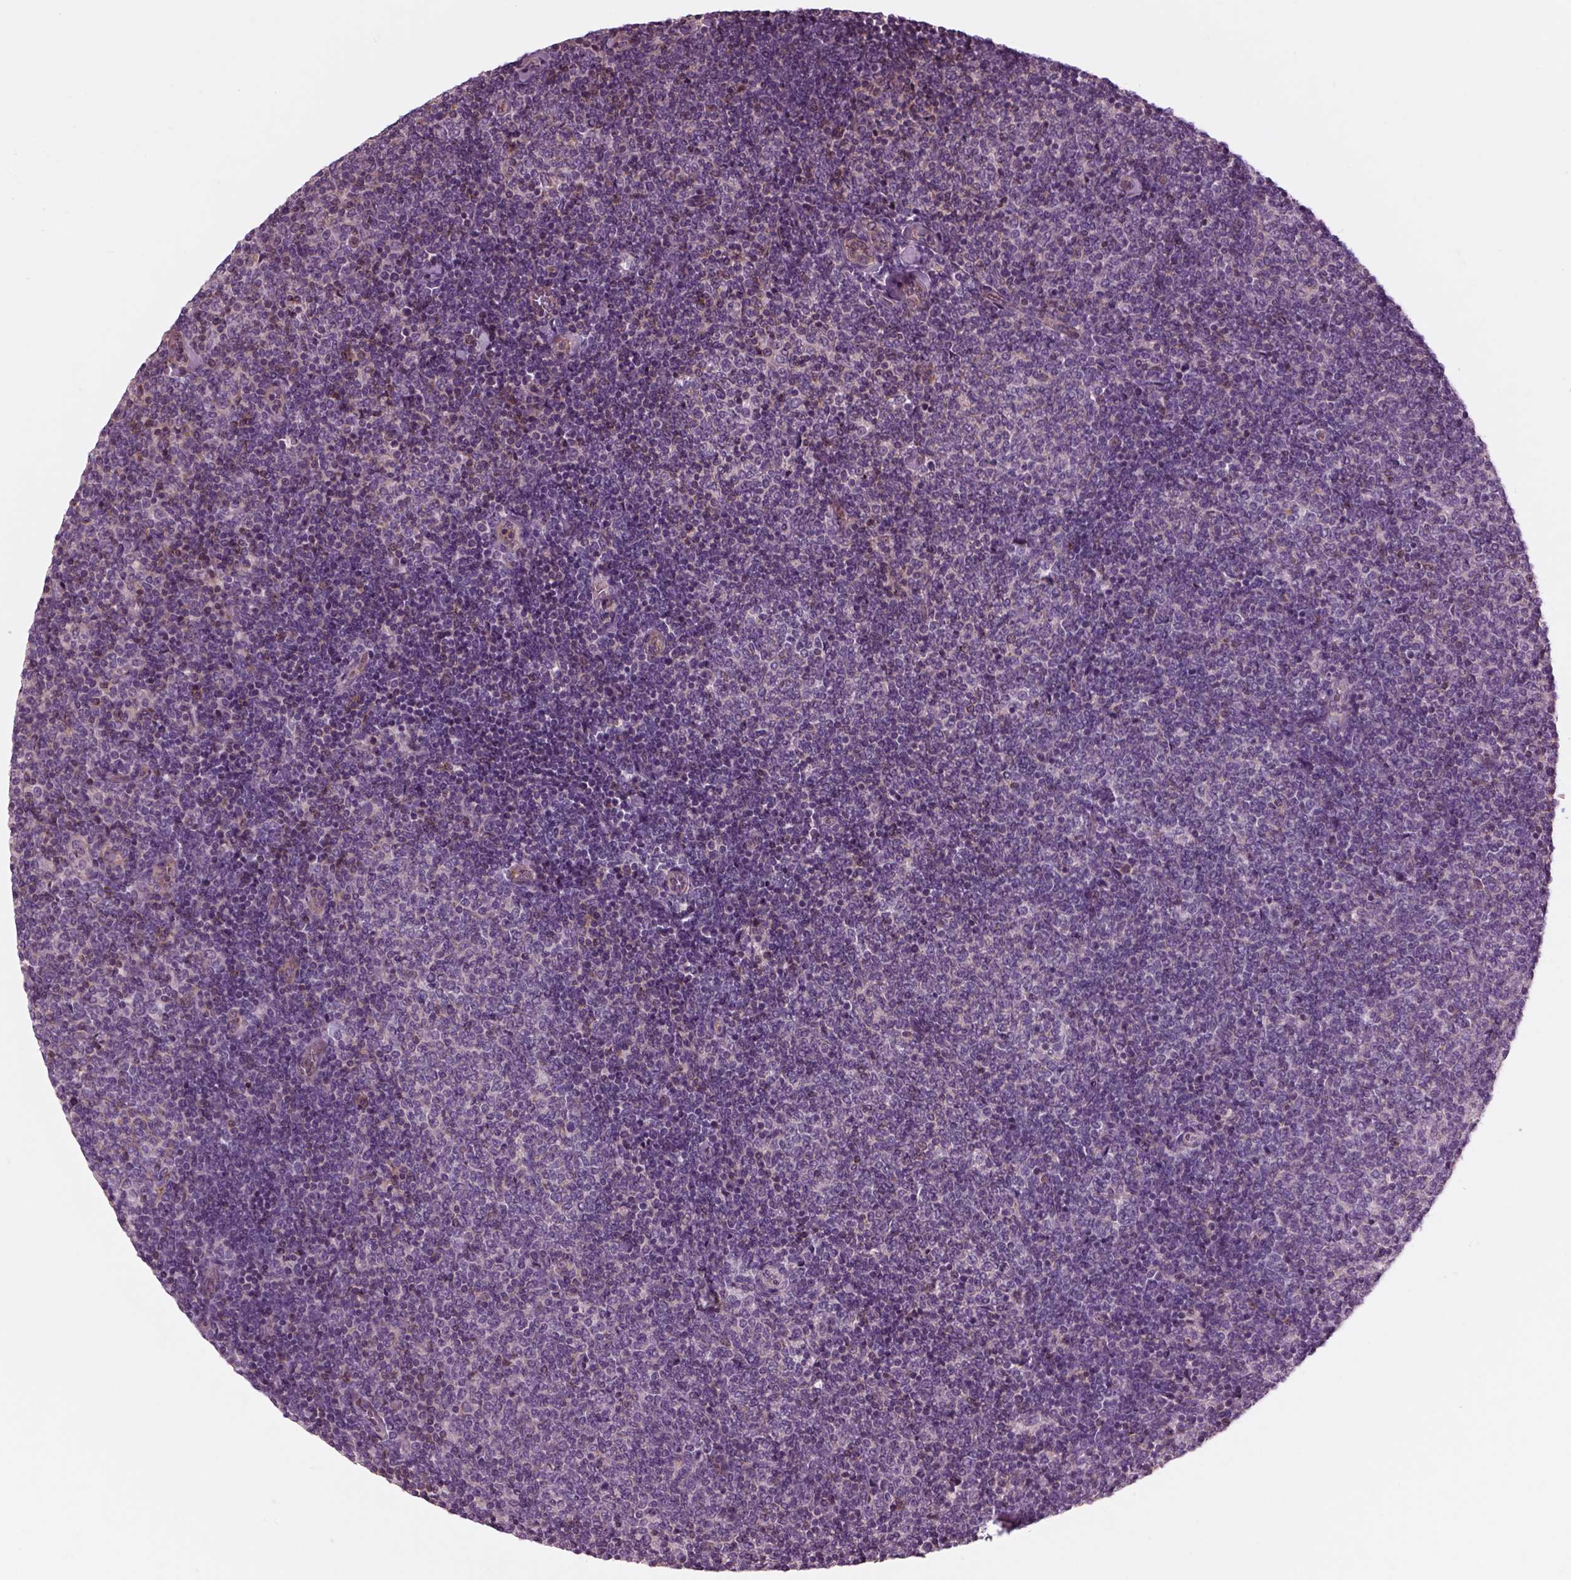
{"staining": {"intensity": "negative", "quantity": "none", "location": "none"}, "tissue": "lymphoma", "cell_type": "Tumor cells", "image_type": "cancer", "snomed": [{"axis": "morphology", "description": "Malignant lymphoma, non-Hodgkin's type, Low grade"}, {"axis": "topography", "description": "Lymph node"}], "caption": "DAB (3,3'-diaminobenzidine) immunohistochemical staining of human lymphoma shows no significant positivity in tumor cells.", "gene": "SLC2A3", "patient": {"sex": "male", "age": 52}}